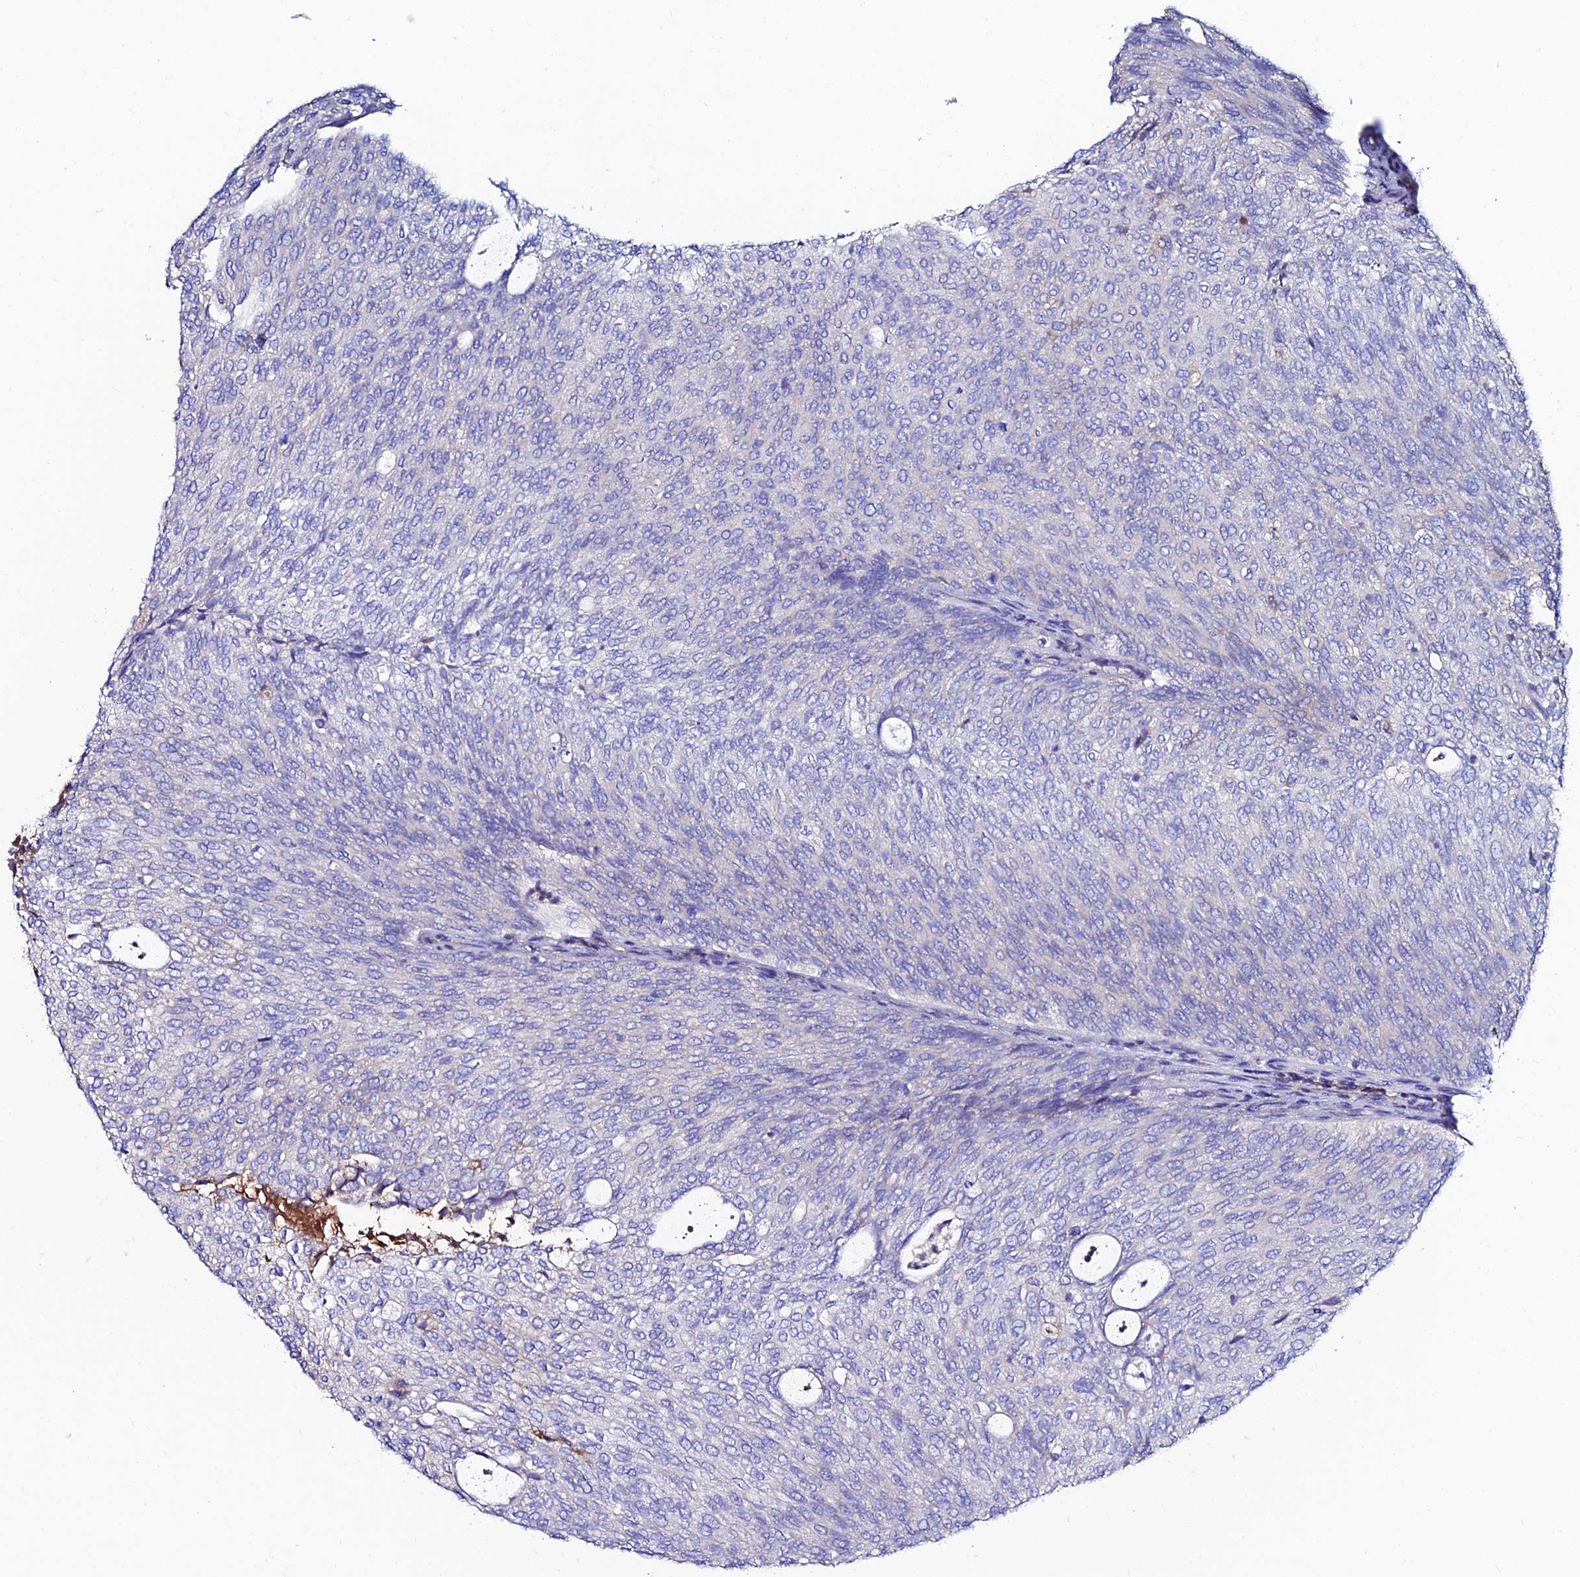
{"staining": {"intensity": "negative", "quantity": "none", "location": "none"}, "tissue": "urothelial cancer", "cell_type": "Tumor cells", "image_type": "cancer", "snomed": [{"axis": "morphology", "description": "Urothelial carcinoma, Low grade"}, {"axis": "topography", "description": "Urinary bladder"}], "caption": "High power microscopy image of an IHC image of low-grade urothelial carcinoma, revealing no significant staining in tumor cells.", "gene": "SLC25A16", "patient": {"sex": "female", "age": 79}}